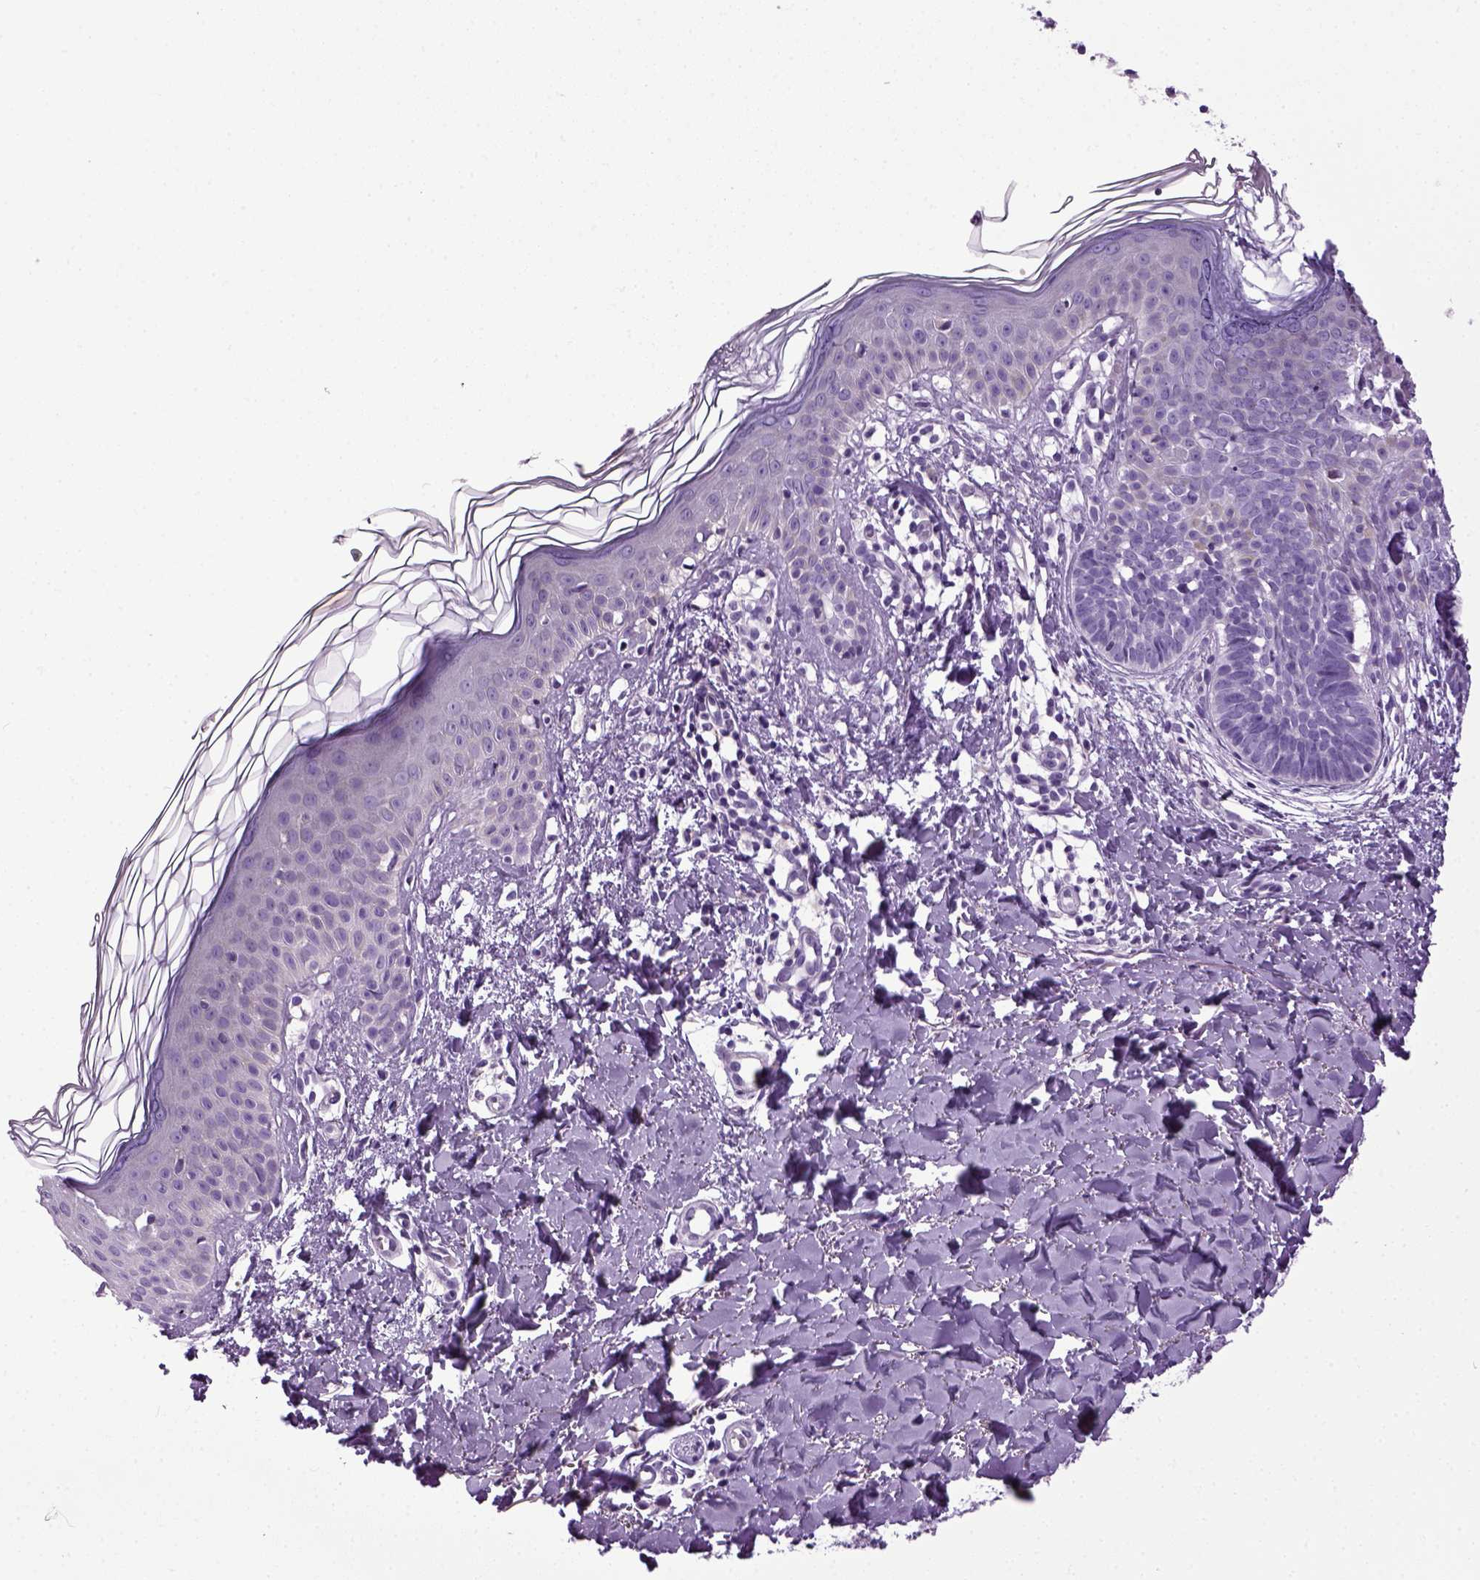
{"staining": {"intensity": "negative", "quantity": "none", "location": "none"}, "tissue": "skin cancer", "cell_type": "Tumor cells", "image_type": "cancer", "snomed": [{"axis": "morphology", "description": "Basal cell carcinoma"}, {"axis": "topography", "description": "Skin"}], "caption": "Protein analysis of skin basal cell carcinoma demonstrates no significant positivity in tumor cells.", "gene": "HMCN2", "patient": {"sex": "female", "age": 51}}